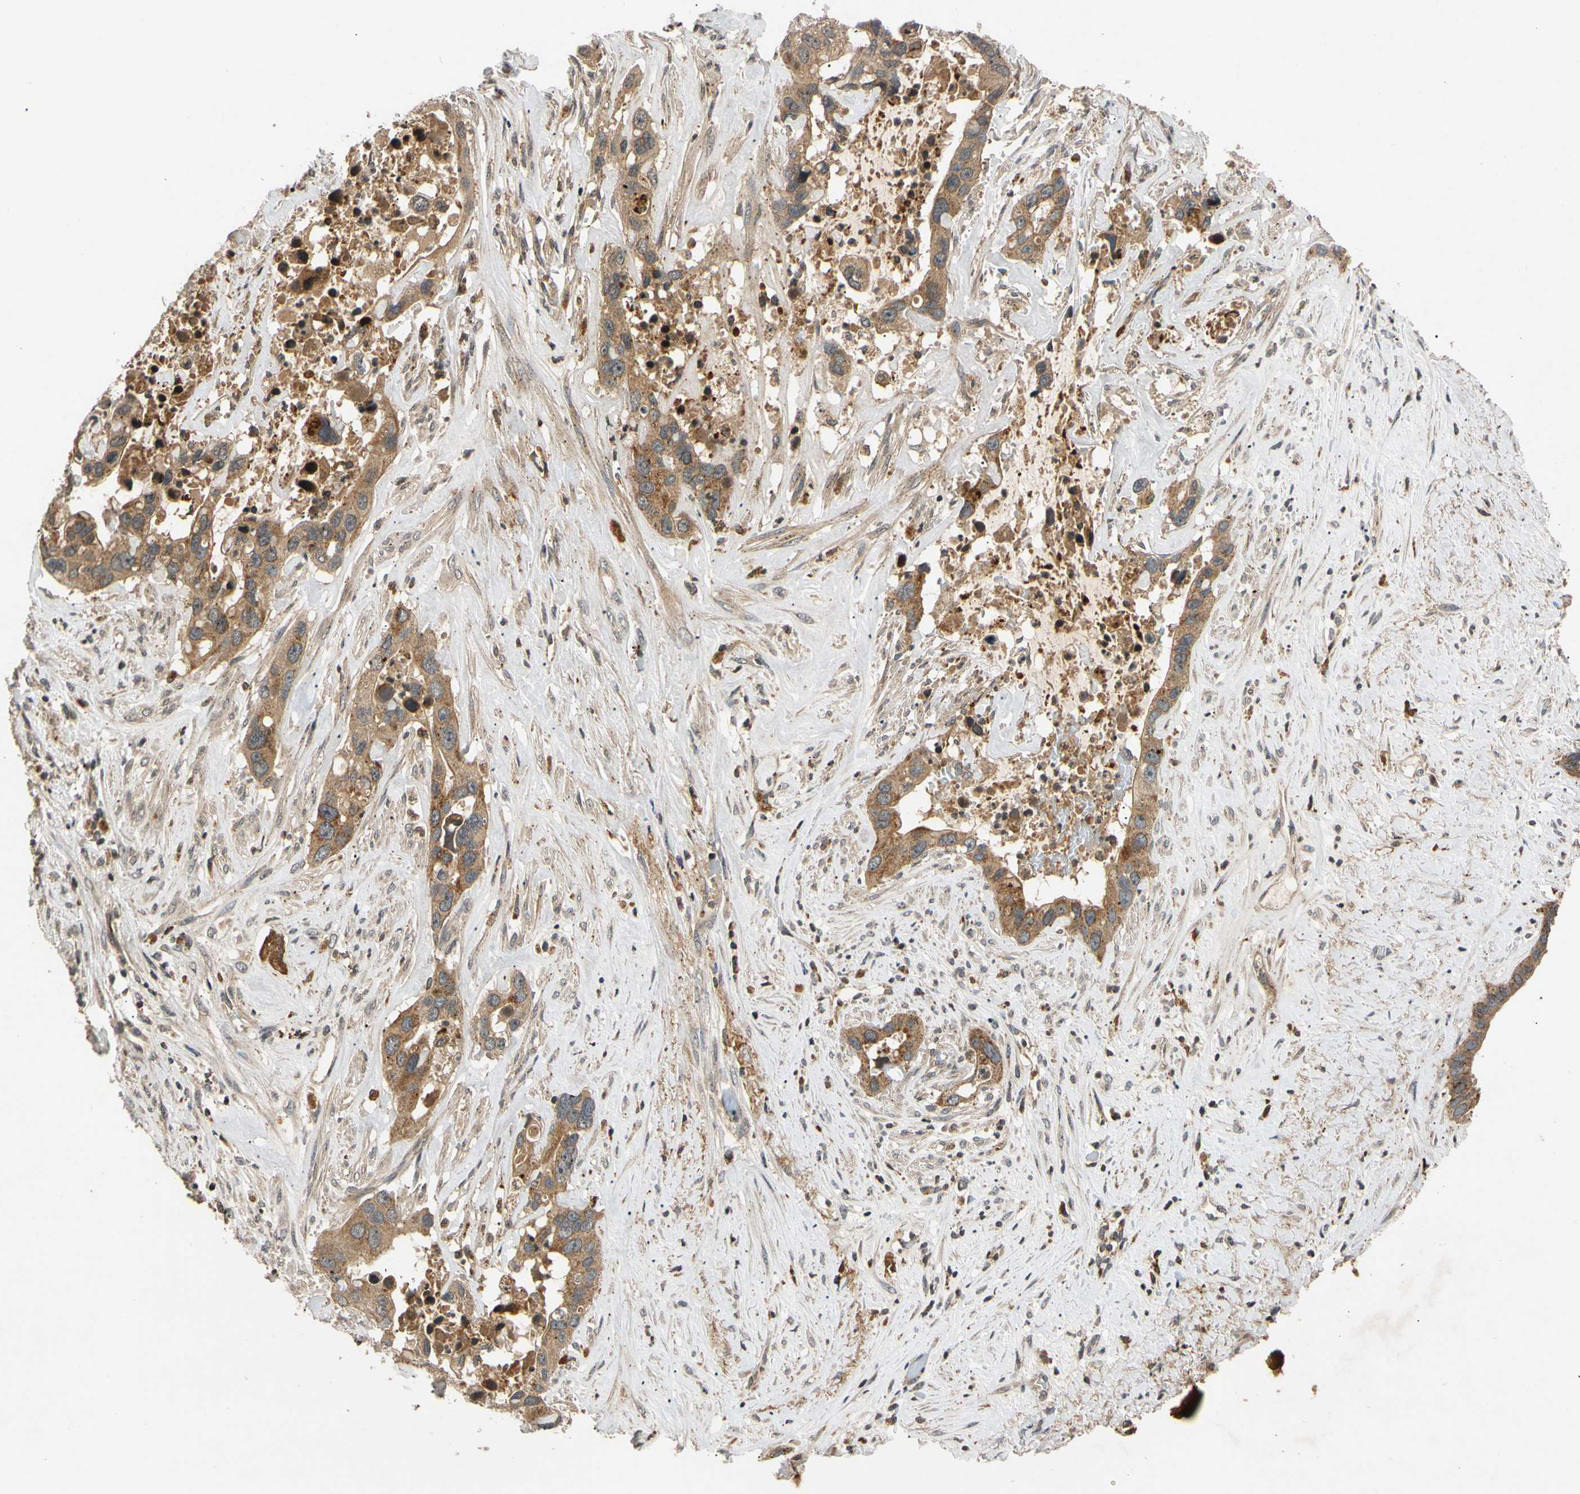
{"staining": {"intensity": "strong", "quantity": ">75%", "location": "cytoplasmic/membranous"}, "tissue": "liver cancer", "cell_type": "Tumor cells", "image_type": "cancer", "snomed": [{"axis": "morphology", "description": "Cholangiocarcinoma"}, {"axis": "topography", "description": "Liver"}], "caption": "Strong cytoplasmic/membranous positivity for a protein is seen in about >75% of tumor cells of liver cholangiocarcinoma using IHC.", "gene": "MRPS22", "patient": {"sex": "female", "age": 65}}